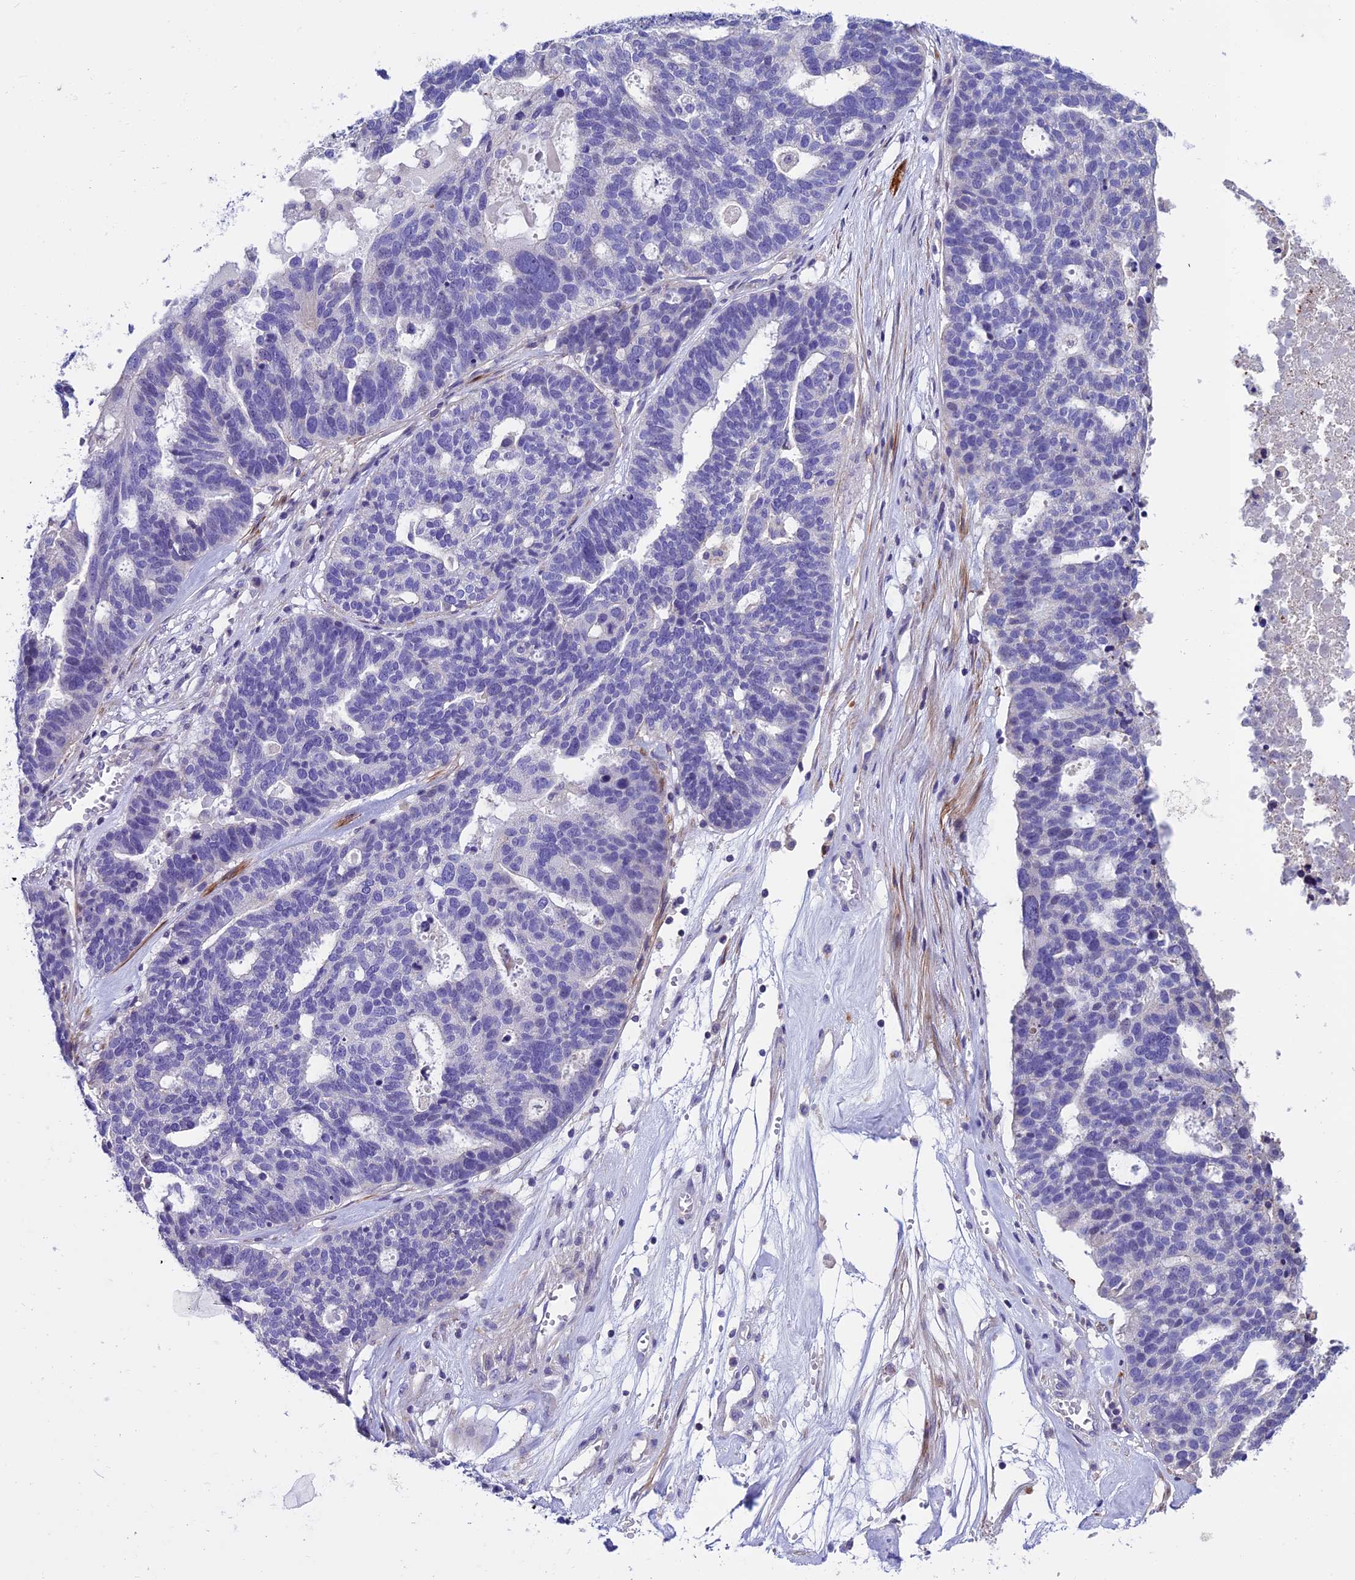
{"staining": {"intensity": "negative", "quantity": "none", "location": "none"}, "tissue": "ovarian cancer", "cell_type": "Tumor cells", "image_type": "cancer", "snomed": [{"axis": "morphology", "description": "Cystadenocarcinoma, serous, NOS"}, {"axis": "topography", "description": "Ovary"}], "caption": "Ovarian cancer was stained to show a protein in brown. There is no significant expression in tumor cells.", "gene": "FAM178B", "patient": {"sex": "female", "age": 59}}